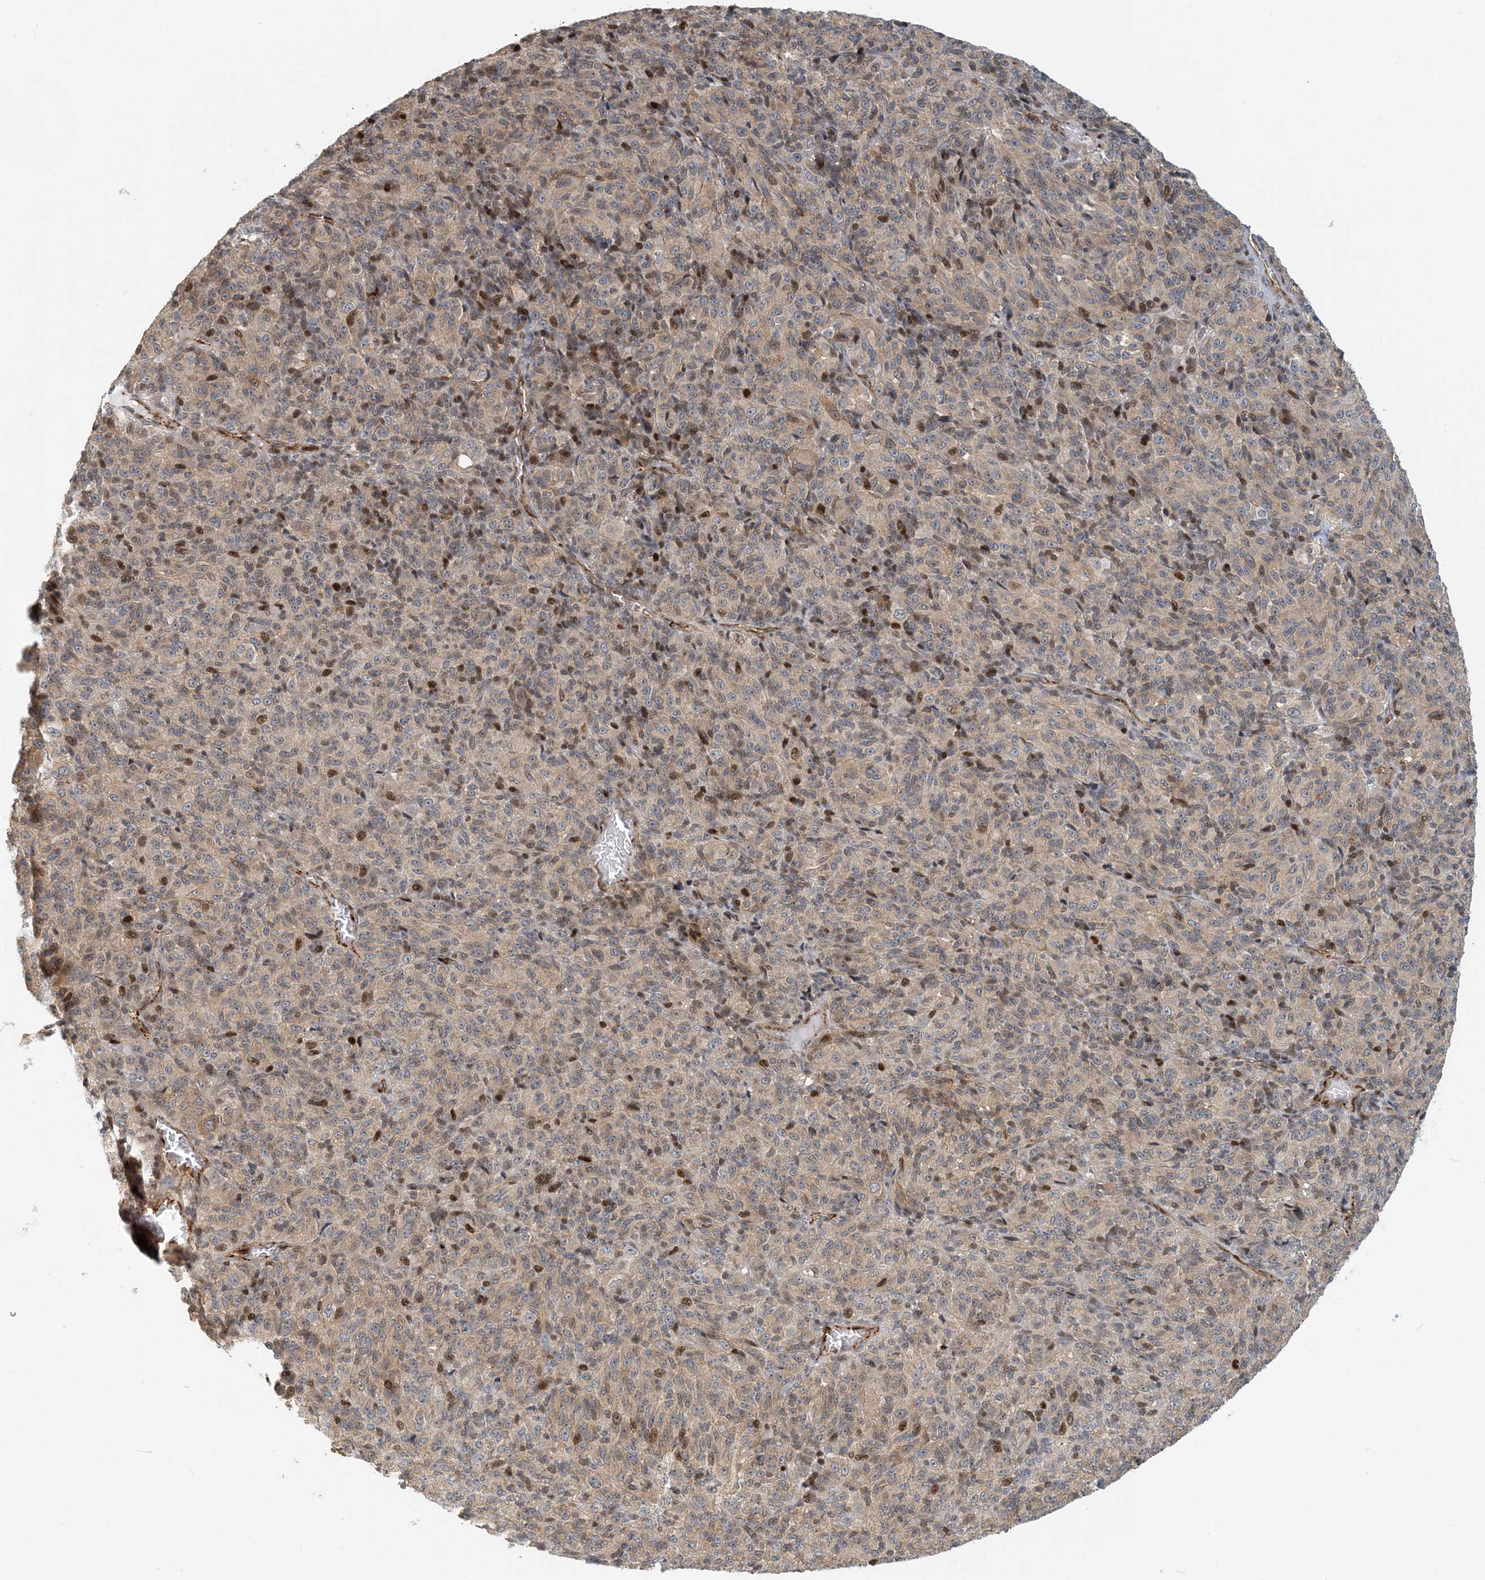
{"staining": {"intensity": "weak", "quantity": "25%-75%", "location": "cytoplasmic/membranous,nuclear"}, "tissue": "melanoma", "cell_type": "Tumor cells", "image_type": "cancer", "snomed": [{"axis": "morphology", "description": "Malignant melanoma, Metastatic site"}, {"axis": "topography", "description": "Brain"}], "caption": "DAB immunohistochemical staining of human malignant melanoma (metastatic site) demonstrates weak cytoplasmic/membranous and nuclear protein staining in about 25%-75% of tumor cells.", "gene": "MAPKBP1", "patient": {"sex": "female", "age": 56}}